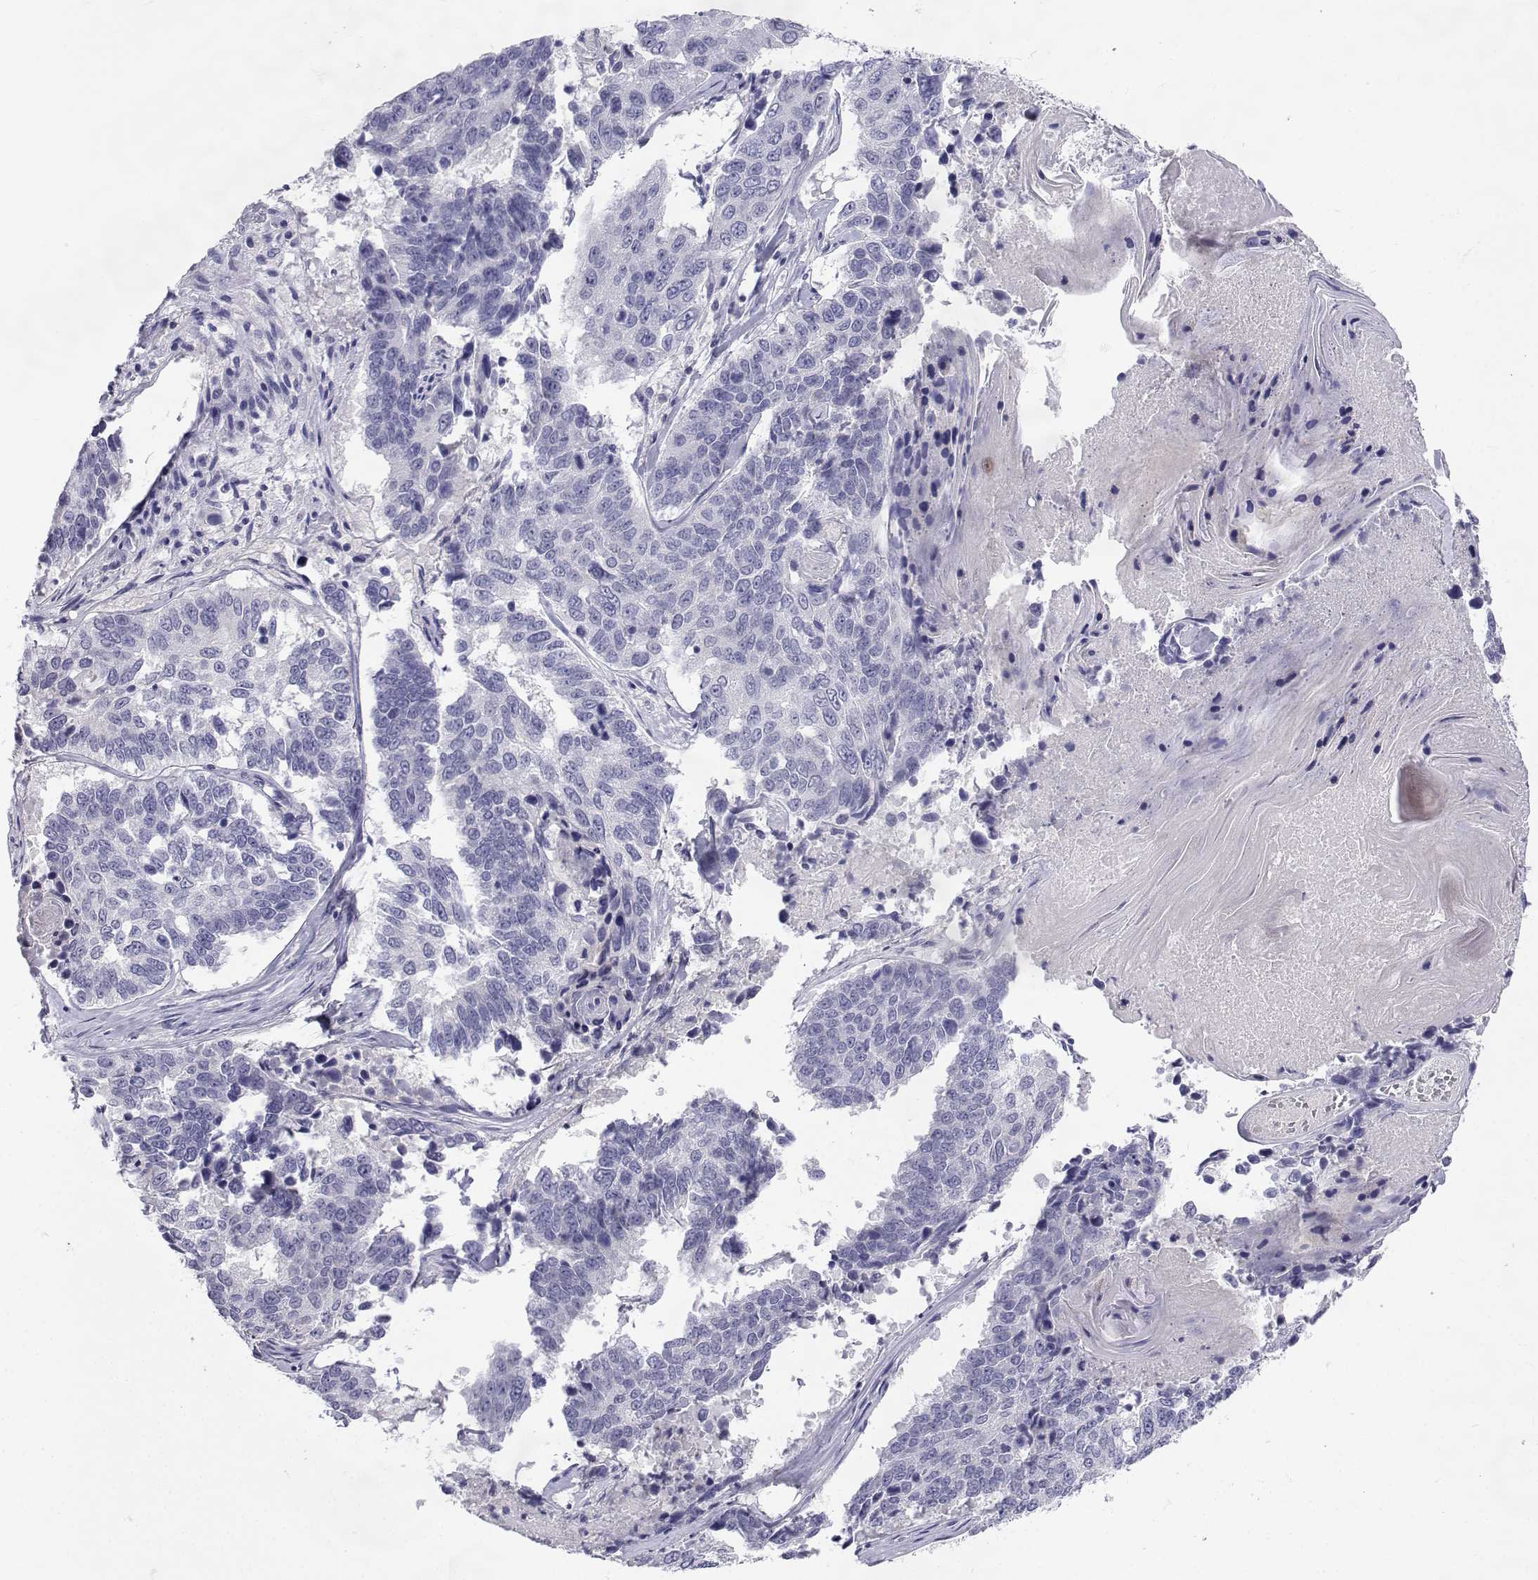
{"staining": {"intensity": "negative", "quantity": "none", "location": "none"}, "tissue": "lung cancer", "cell_type": "Tumor cells", "image_type": "cancer", "snomed": [{"axis": "morphology", "description": "Squamous cell carcinoma, NOS"}, {"axis": "topography", "description": "Lung"}], "caption": "An image of human lung cancer is negative for staining in tumor cells.", "gene": "SLC6A3", "patient": {"sex": "male", "age": 73}}